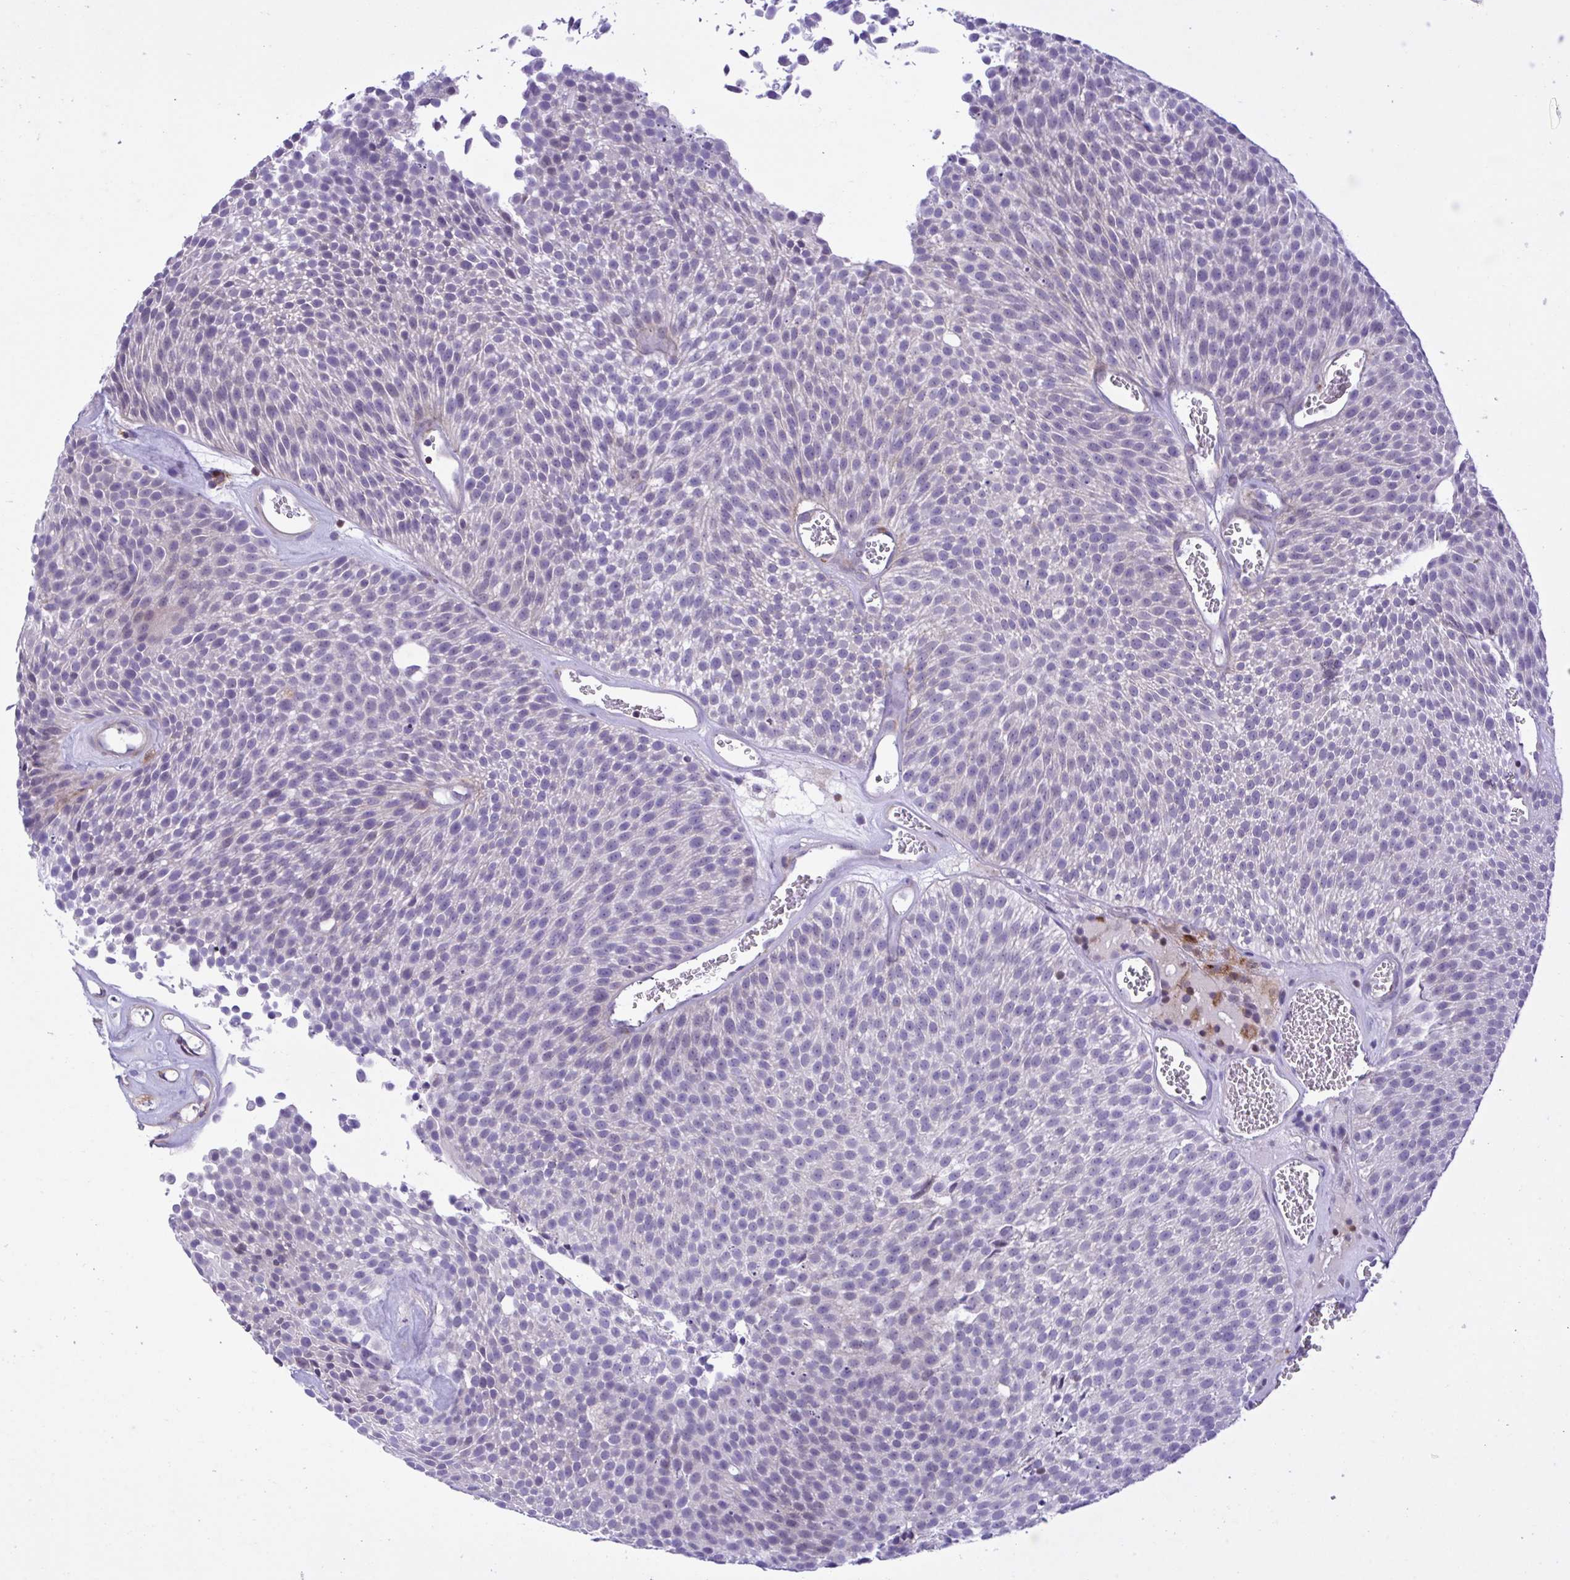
{"staining": {"intensity": "negative", "quantity": "none", "location": "none"}, "tissue": "urothelial cancer", "cell_type": "Tumor cells", "image_type": "cancer", "snomed": [{"axis": "morphology", "description": "Urothelial carcinoma, Low grade"}, {"axis": "topography", "description": "Urinary bladder"}], "caption": "The histopathology image shows no staining of tumor cells in urothelial cancer.", "gene": "SNX11", "patient": {"sex": "female", "age": 79}}